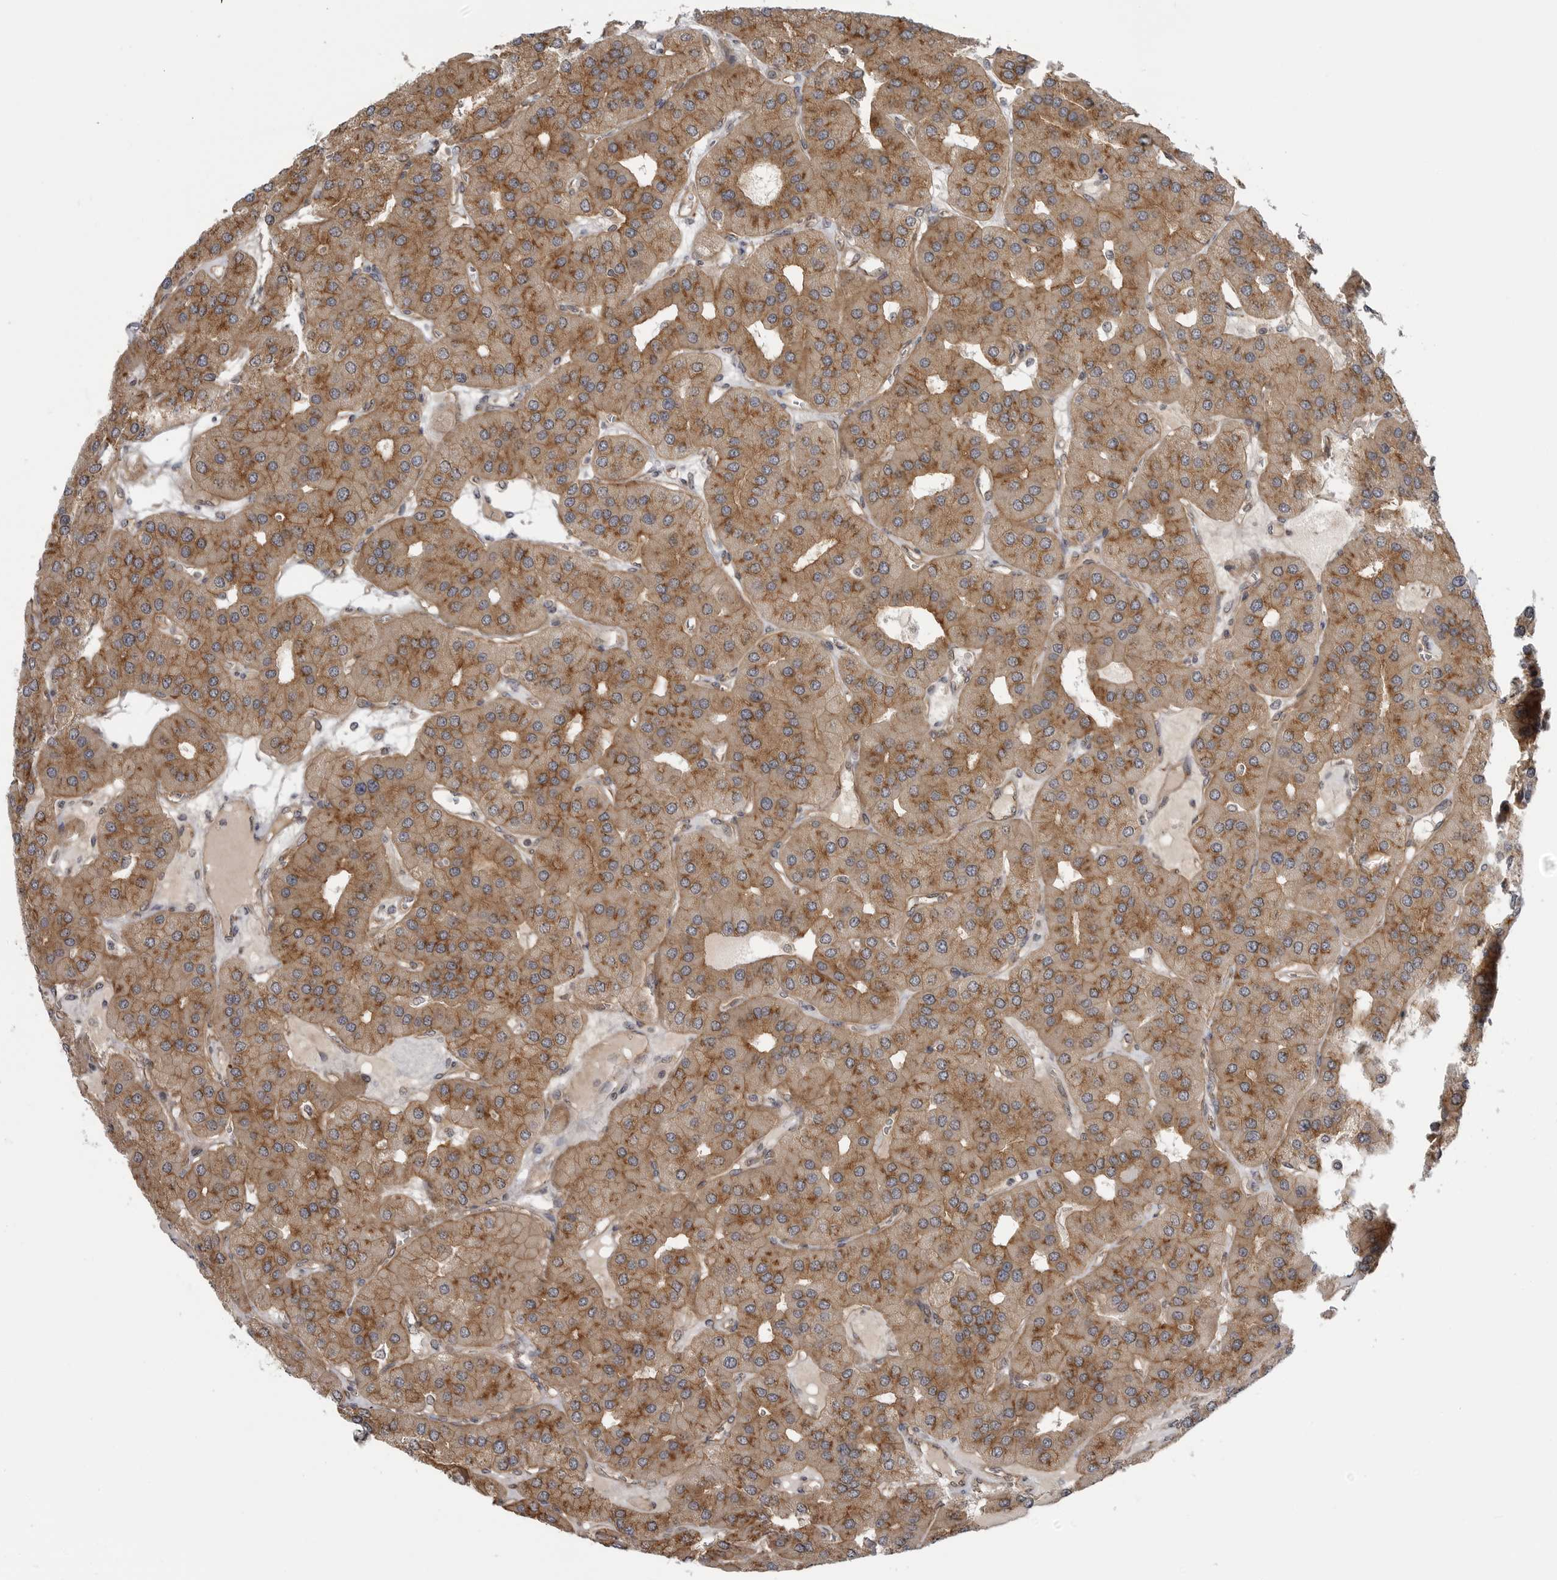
{"staining": {"intensity": "strong", "quantity": ">75%", "location": "cytoplasmic/membranous"}, "tissue": "parathyroid gland", "cell_type": "Glandular cells", "image_type": "normal", "snomed": [{"axis": "morphology", "description": "Normal tissue, NOS"}, {"axis": "morphology", "description": "Adenoma, NOS"}, {"axis": "topography", "description": "Parathyroid gland"}], "caption": "About >75% of glandular cells in benign human parathyroid gland reveal strong cytoplasmic/membranous protein positivity as visualized by brown immunohistochemical staining.", "gene": "LRRC45", "patient": {"sex": "female", "age": 86}}